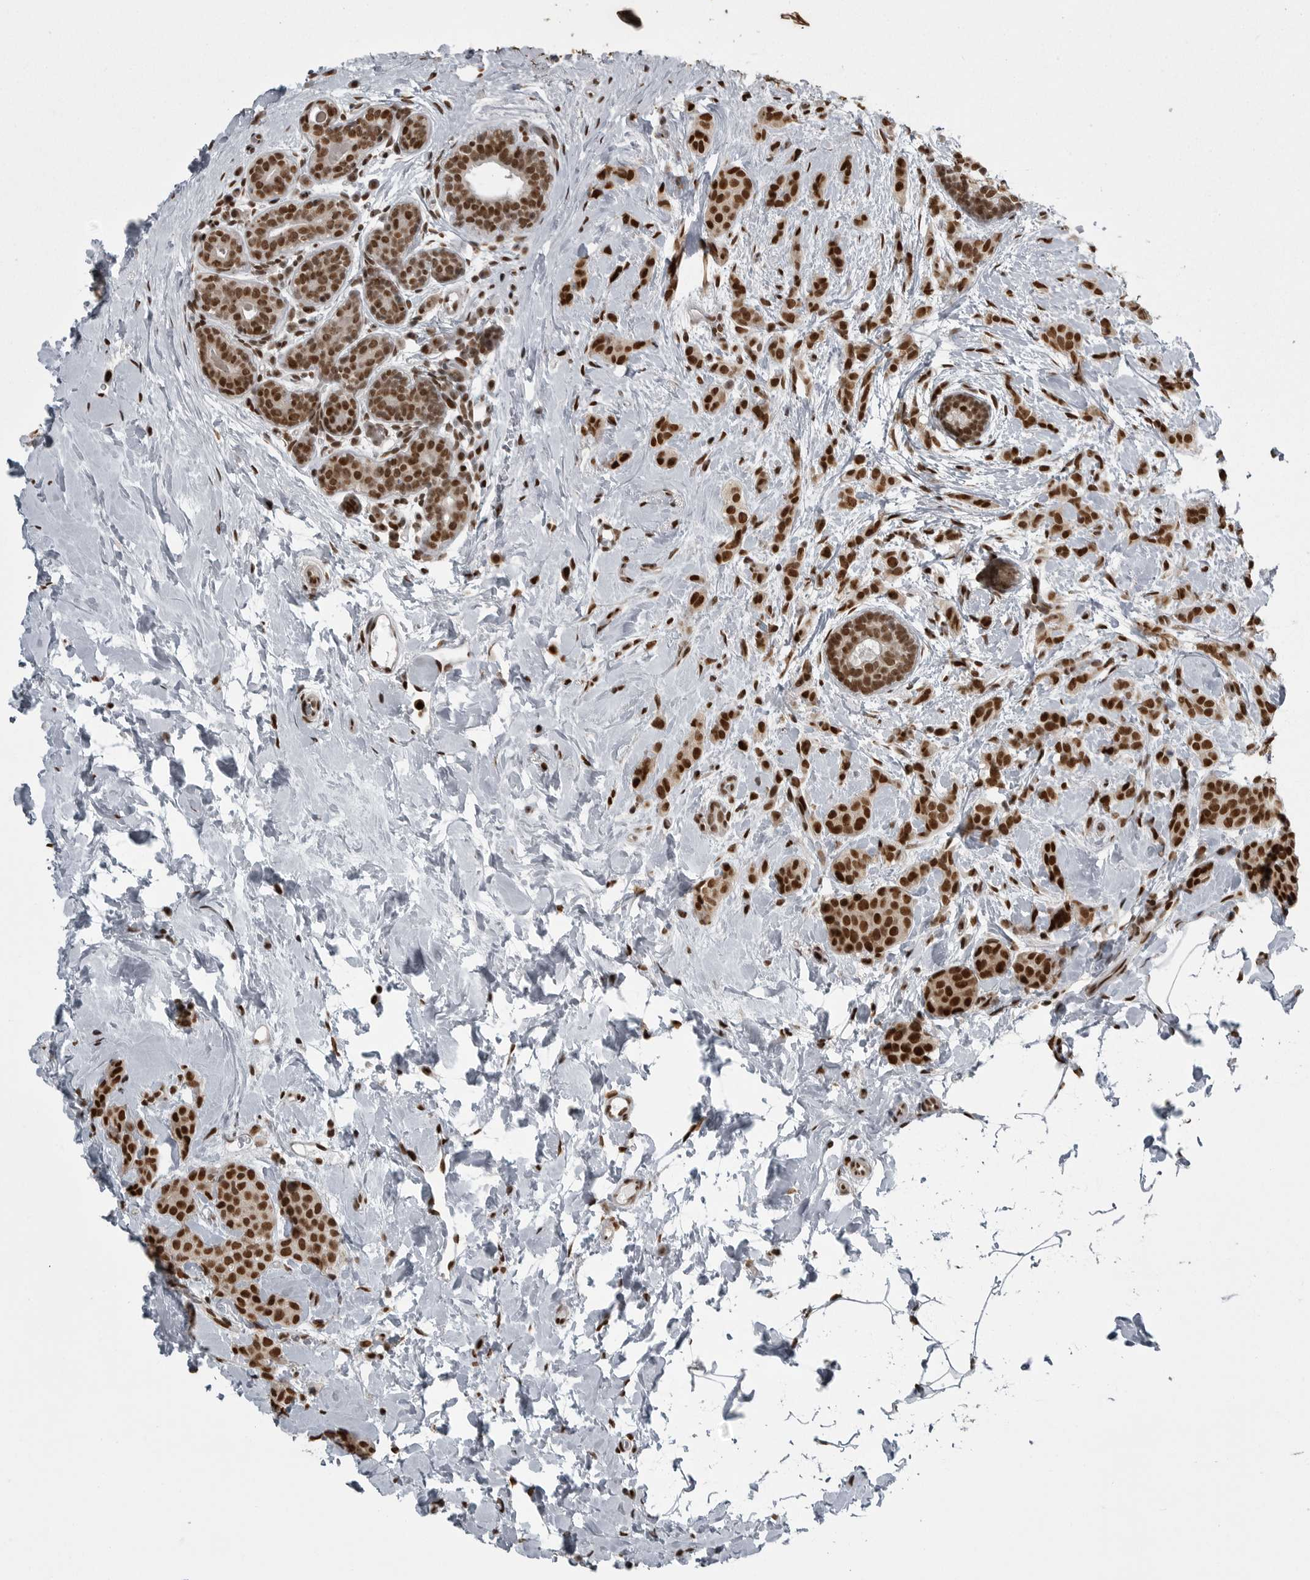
{"staining": {"intensity": "strong", "quantity": ">75%", "location": "nuclear"}, "tissue": "breast cancer", "cell_type": "Tumor cells", "image_type": "cancer", "snomed": [{"axis": "morphology", "description": "Lobular carcinoma, in situ"}, {"axis": "morphology", "description": "Lobular carcinoma"}, {"axis": "topography", "description": "Breast"}], "caption": "Protein analysis of lobular carcinoma in situ (breast) tissue shows strong nuclear staining in about >75% of tumor cells. (brown staining indicates protein expression, while blue staining denotes nuclei).", "gene": "YAF2", "patient": {"sex": "female", "age": 41}}